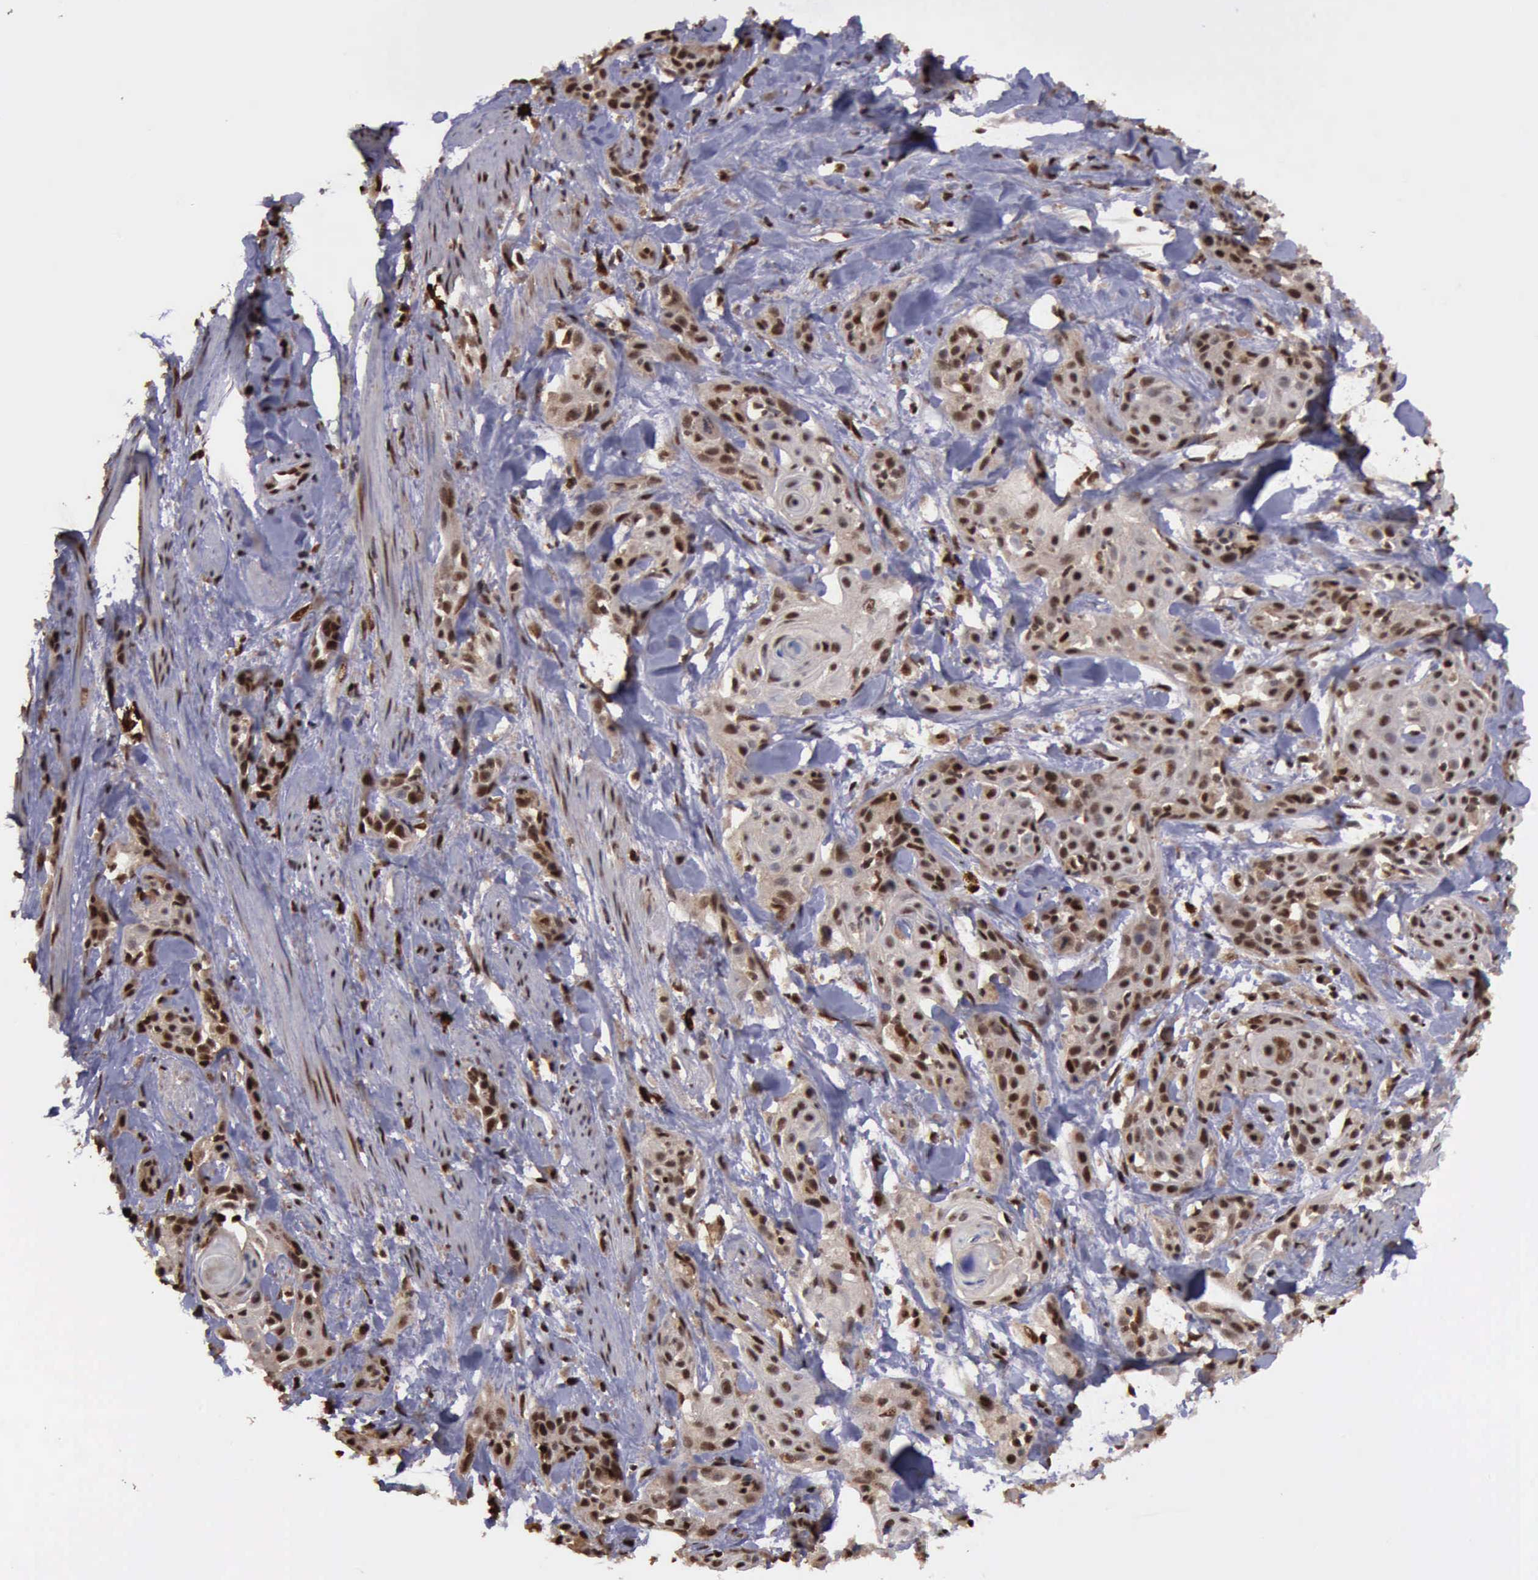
{"staining": {"intensity": "strong", "quantity": ">75%", "location": "nuclear"}, "tissue": "skin cancer", "cell_type": "Tumor cells", "image_type": "cancer", "snomed": [{"axis": "morphology", "description": "Squamous cell carcinoma, NOS"}, {"axis": "topography", "description": "Skin"}, {"axis": "topography", "description": "Anal"}], "caption": "The histopathology image exhibits a brown stain indicating the presence of a protein in the nuclear of tumor cells in skin squamous cell carcinoma. (brown staining indicates protein expression, while blue staining denotes nuclei).", "gene": "TRMT2A", "patient": {"sex": "male", "age": 64}}